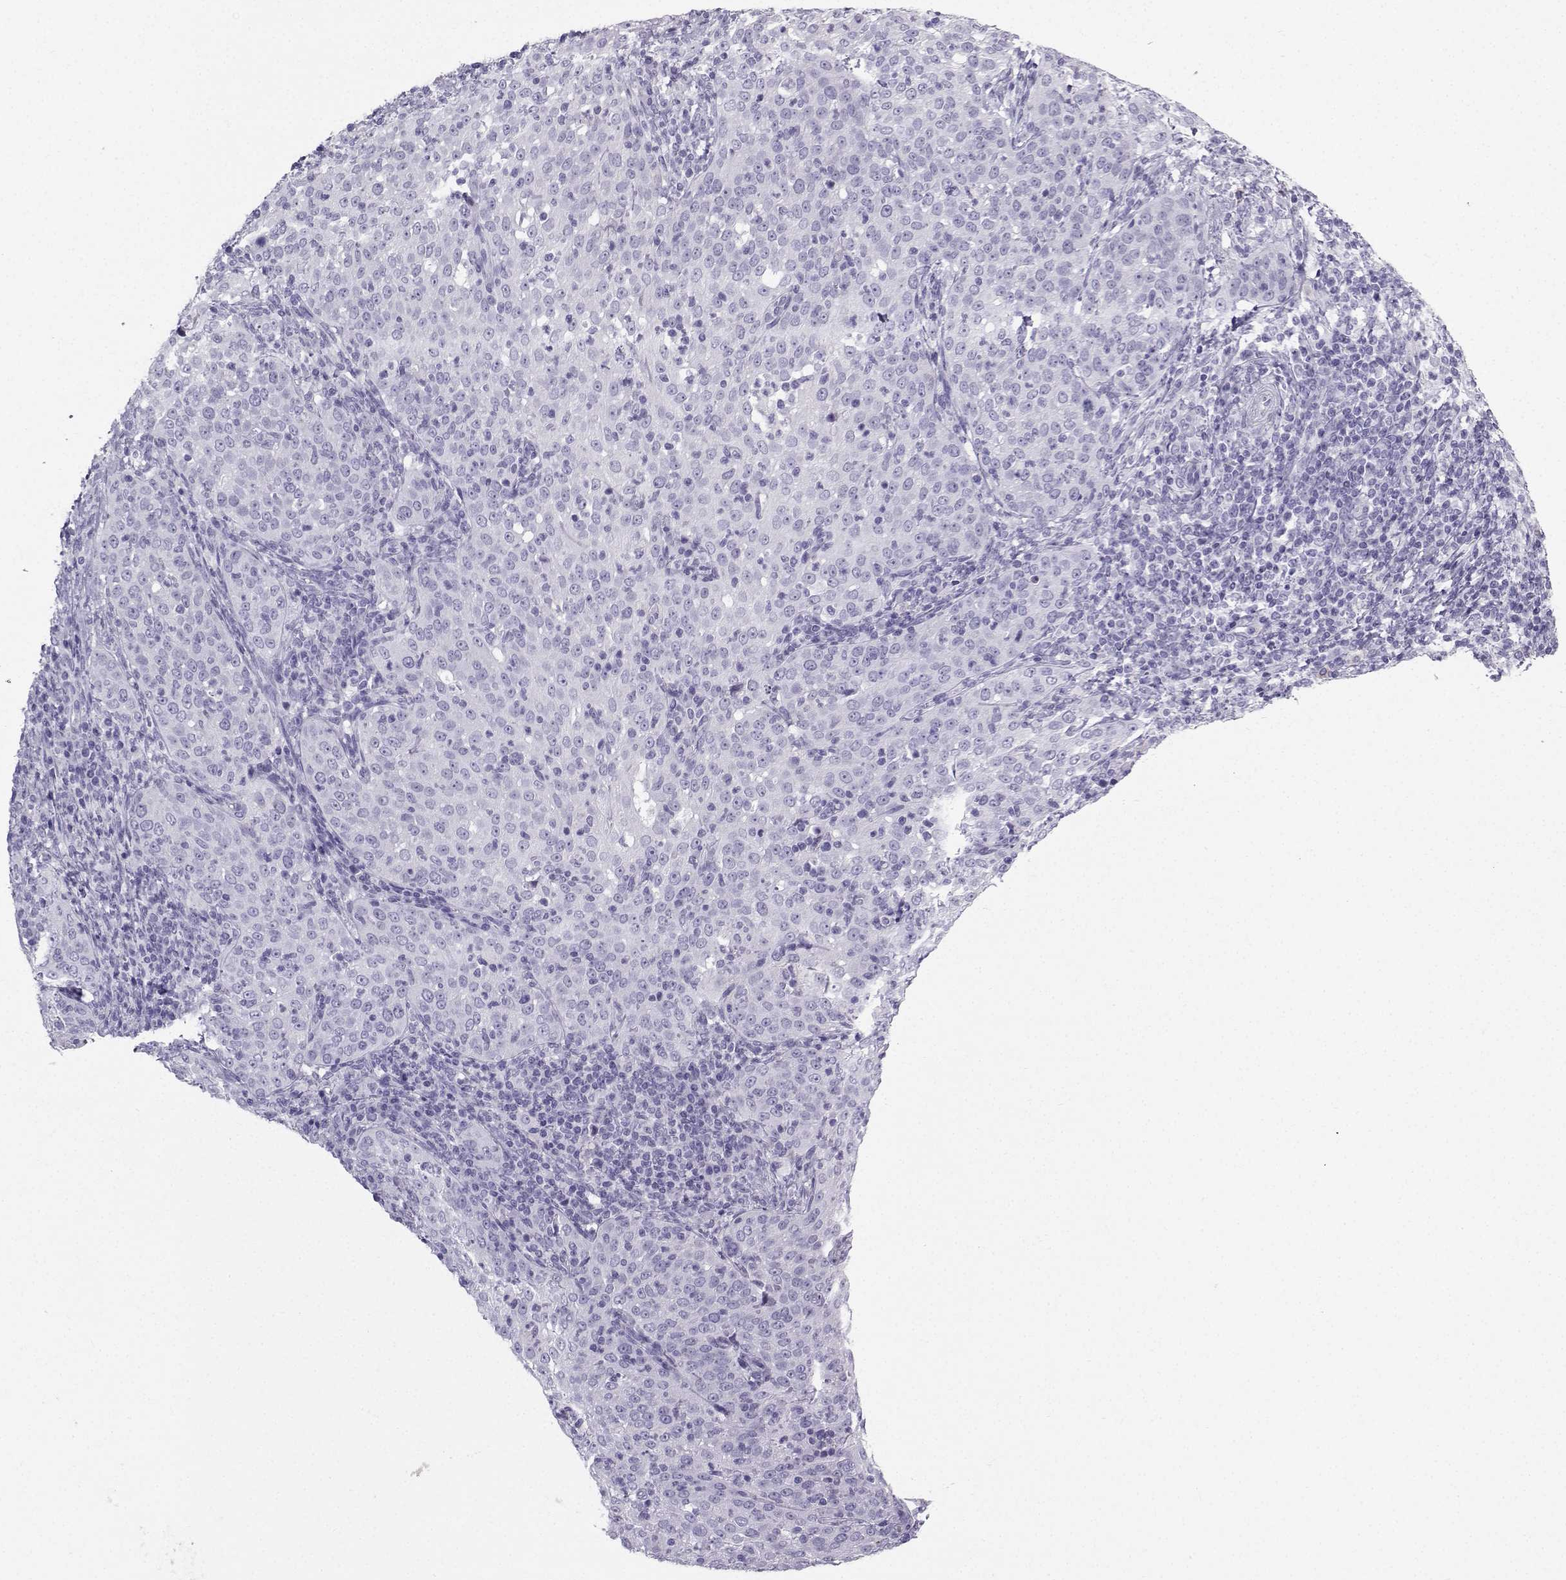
{"staining": {"intensity": "negative", "quantity": "none", "location": "none"}, "tissue": "cervical cancer", "cell_type": "Tumor cells", "image_type": "cancer", "snomed": [{"axis": "morphology", "description": "Squamous cell carcinoma, NOS"}, {"axis": "topography", "description": "Cervix"}], "caption": "Cervical cancer was stained to show a protein in brown. There is no significant positivity in tumor cells.", "gene": "IQCD", "patient": {"sex": "female", "age": 51}}